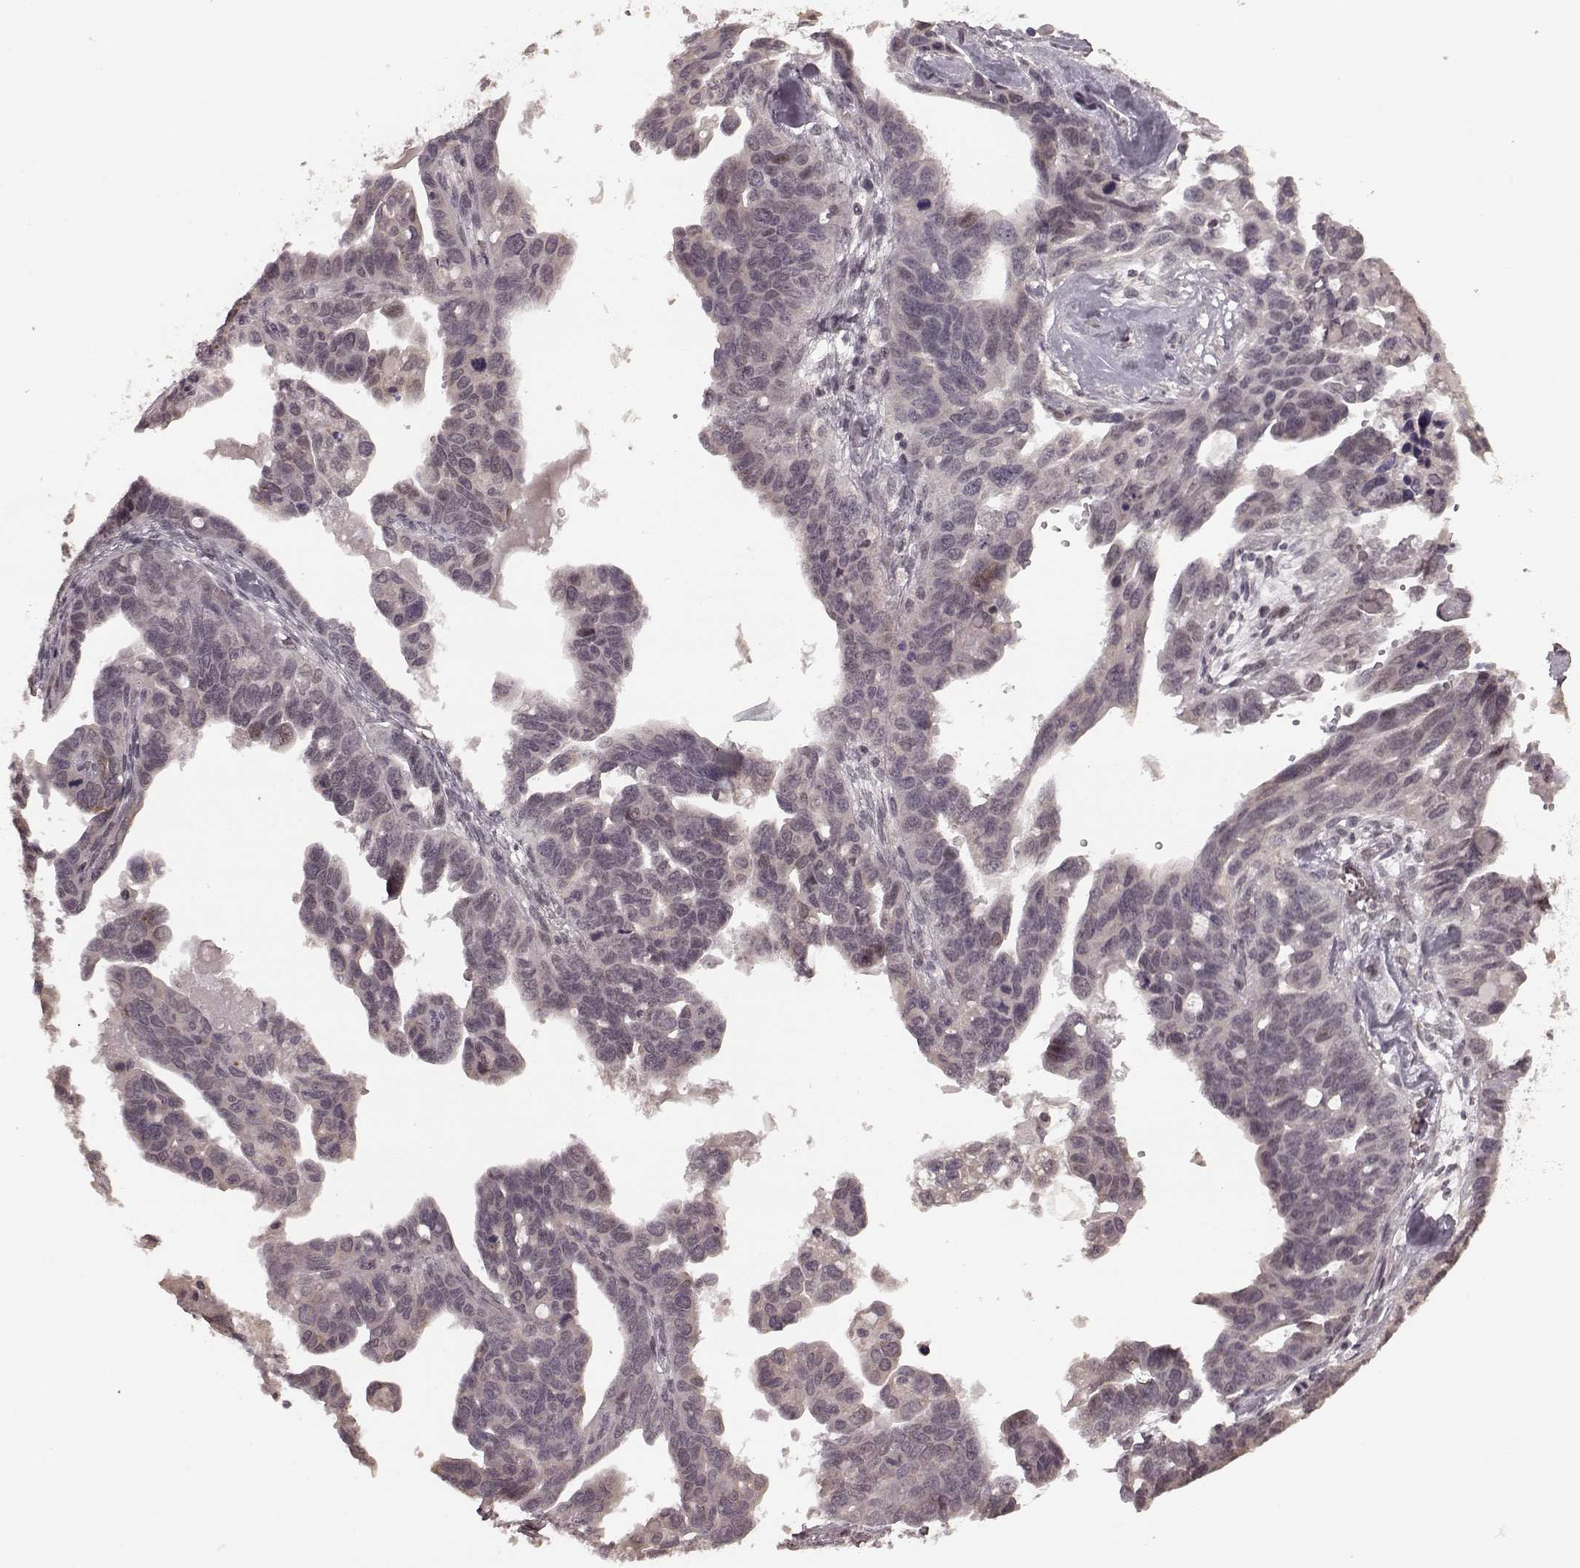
{"staining": {"intensity": "negative", "quantity": "none", "location": "none"}, "tissue": "ovarian cancer", "cell_type": "Tumor cells", "image_type": "cancer", "snomed": [{"axis": "morphology", "description": "Cystadenocarcinoma, serous, NOS"}, {"axis": "topography", "description": "Ovary"}], "caption": "This is a micrograph of IHC staining of ovarian cancer (serous cystadenocarcinoma), which shows no positivity in tumor cells. The staining was performed using DAB to visualize the protein expression in brown, while the nuclei were stained in blue with hematoxylin (Magnification: 20x).", "gene": "PLCB4", "patient": {"sex": "female", "age": 69}}